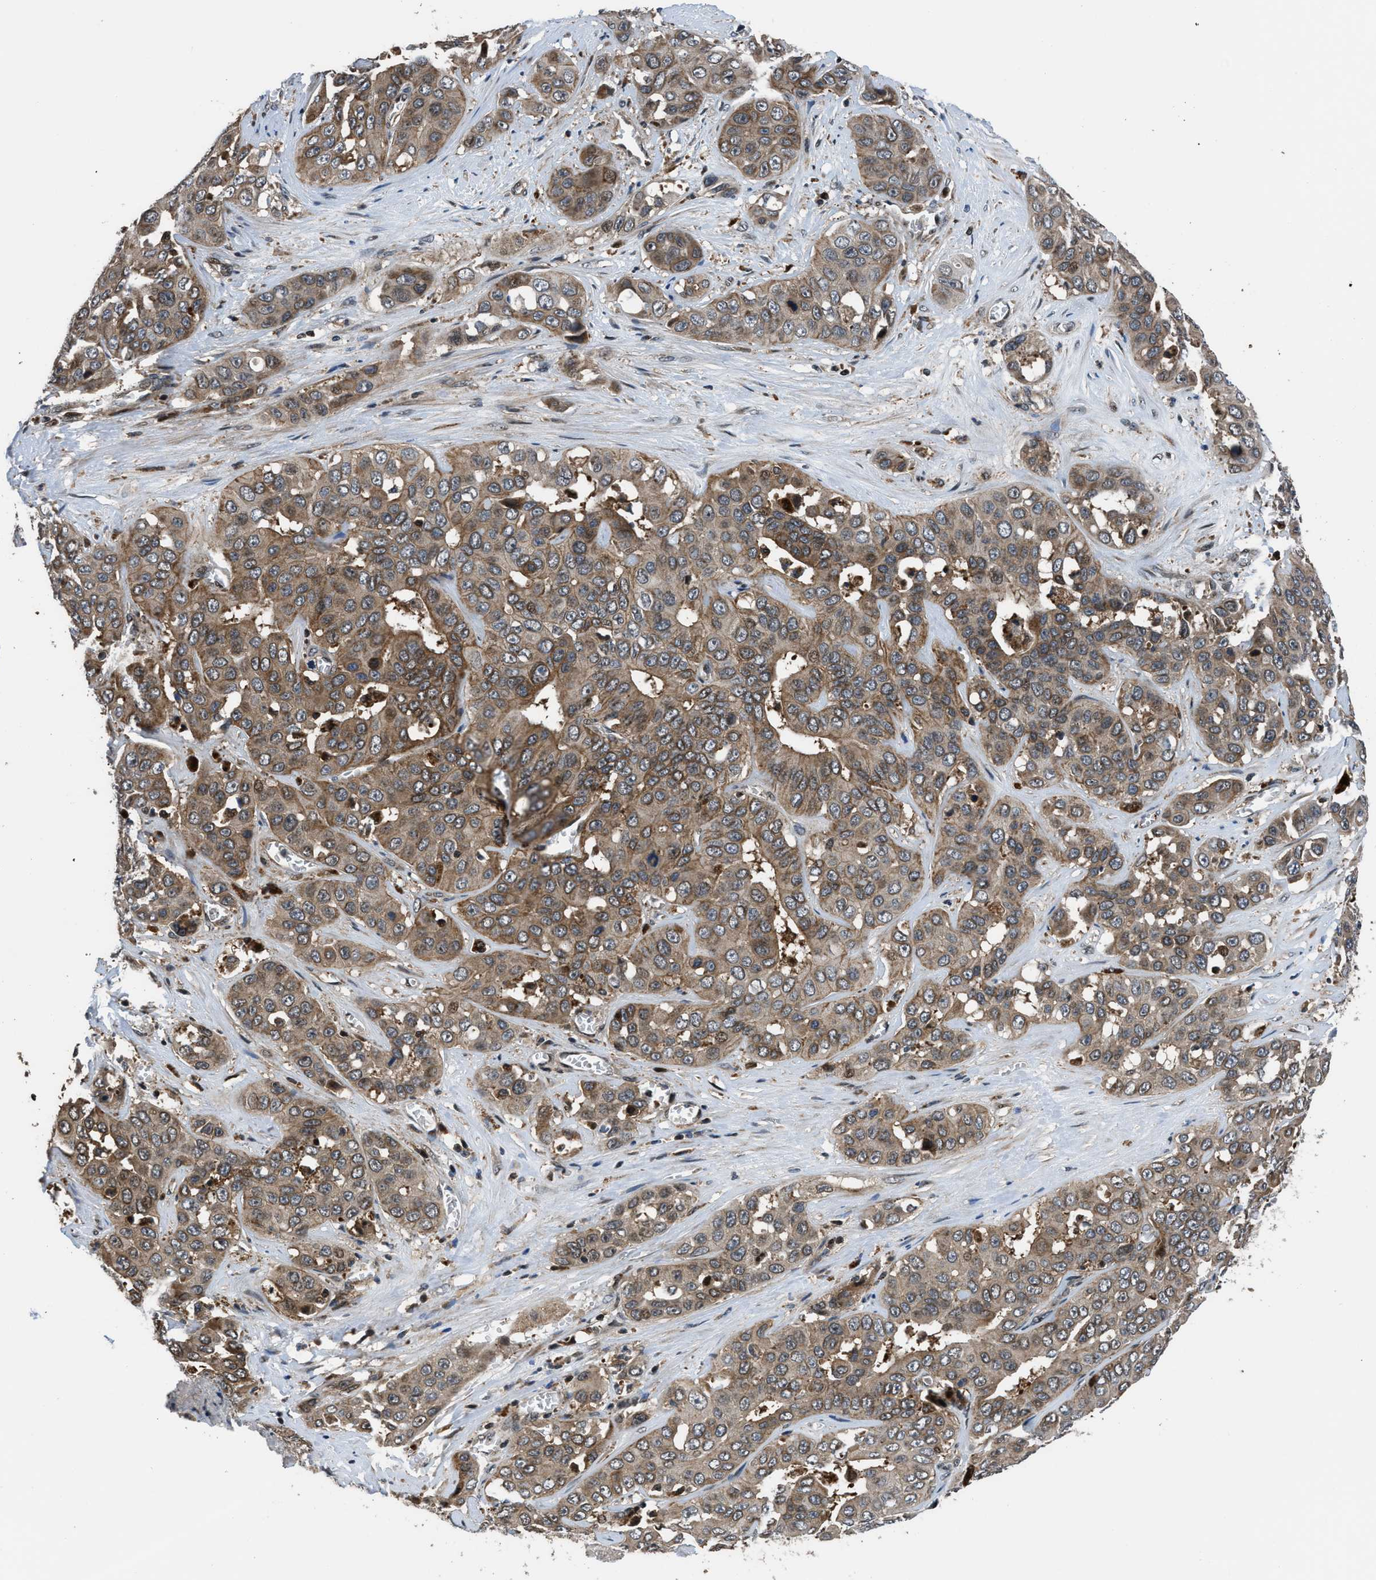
{"staining": {"intensity": "moderate", "quantity": ">75%", "location": "cytoplasmic/membranous"}, "tissue": "liver cancer", "cell_type": "Tumor cells", "image_type": "cancer", "snomed": [{"axis": "morphology", "description": "Cholangiocarcinoma"}, {"axis": "topography", "description": "Liver"}], "caption": "Cholangiocarcinoma (liver) stained with a protein marker shows moderate staining in tumor cells.", "gene": "CTBS", "patient": {"sex": "female", "age": 52}}